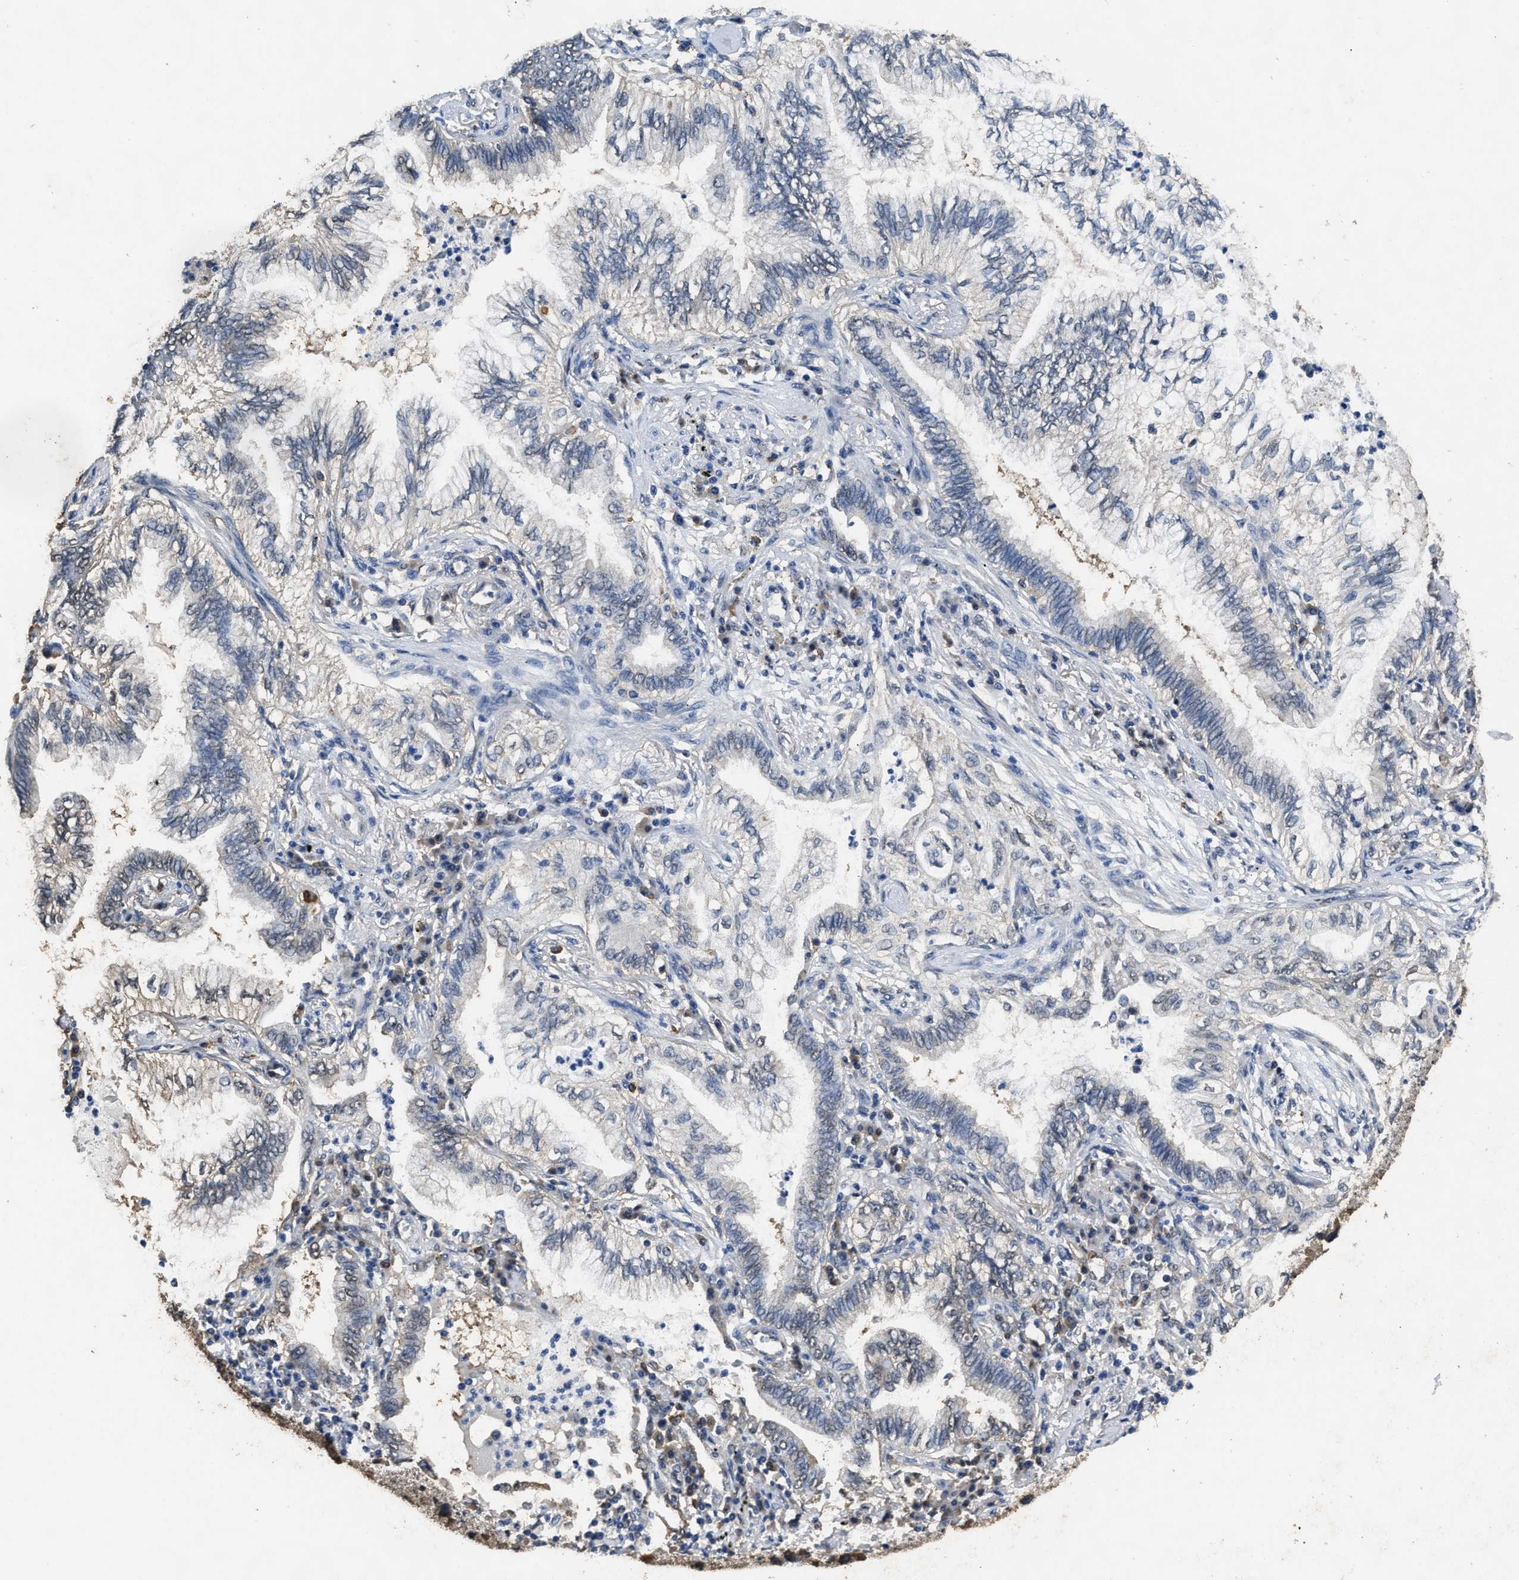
{"staining": {"intensity": "negative", "quantity": "none", "location": "none"}, "tissue": "lung cancer", "cell_type": "Tumor cells", "image_type": "cancer", "snomed": [{"axis": "morphology", "description": "Normal tissue, NOS"}, {"axis": "morphology", "description": "Adenocarcinoma, NOS"}, {"axis": "topography", "description": "Bronchus"}, {"axis": "topography", "description": "Lung"}], "caption": "An IHC histopathology image of lung cancer (adenocarcinoma) is shown. There is no staining in tumor cells of lung cancer (adenocarcinoma).", "gene": "YWHAE", "patient": {"sex": "female", "age": 70}}